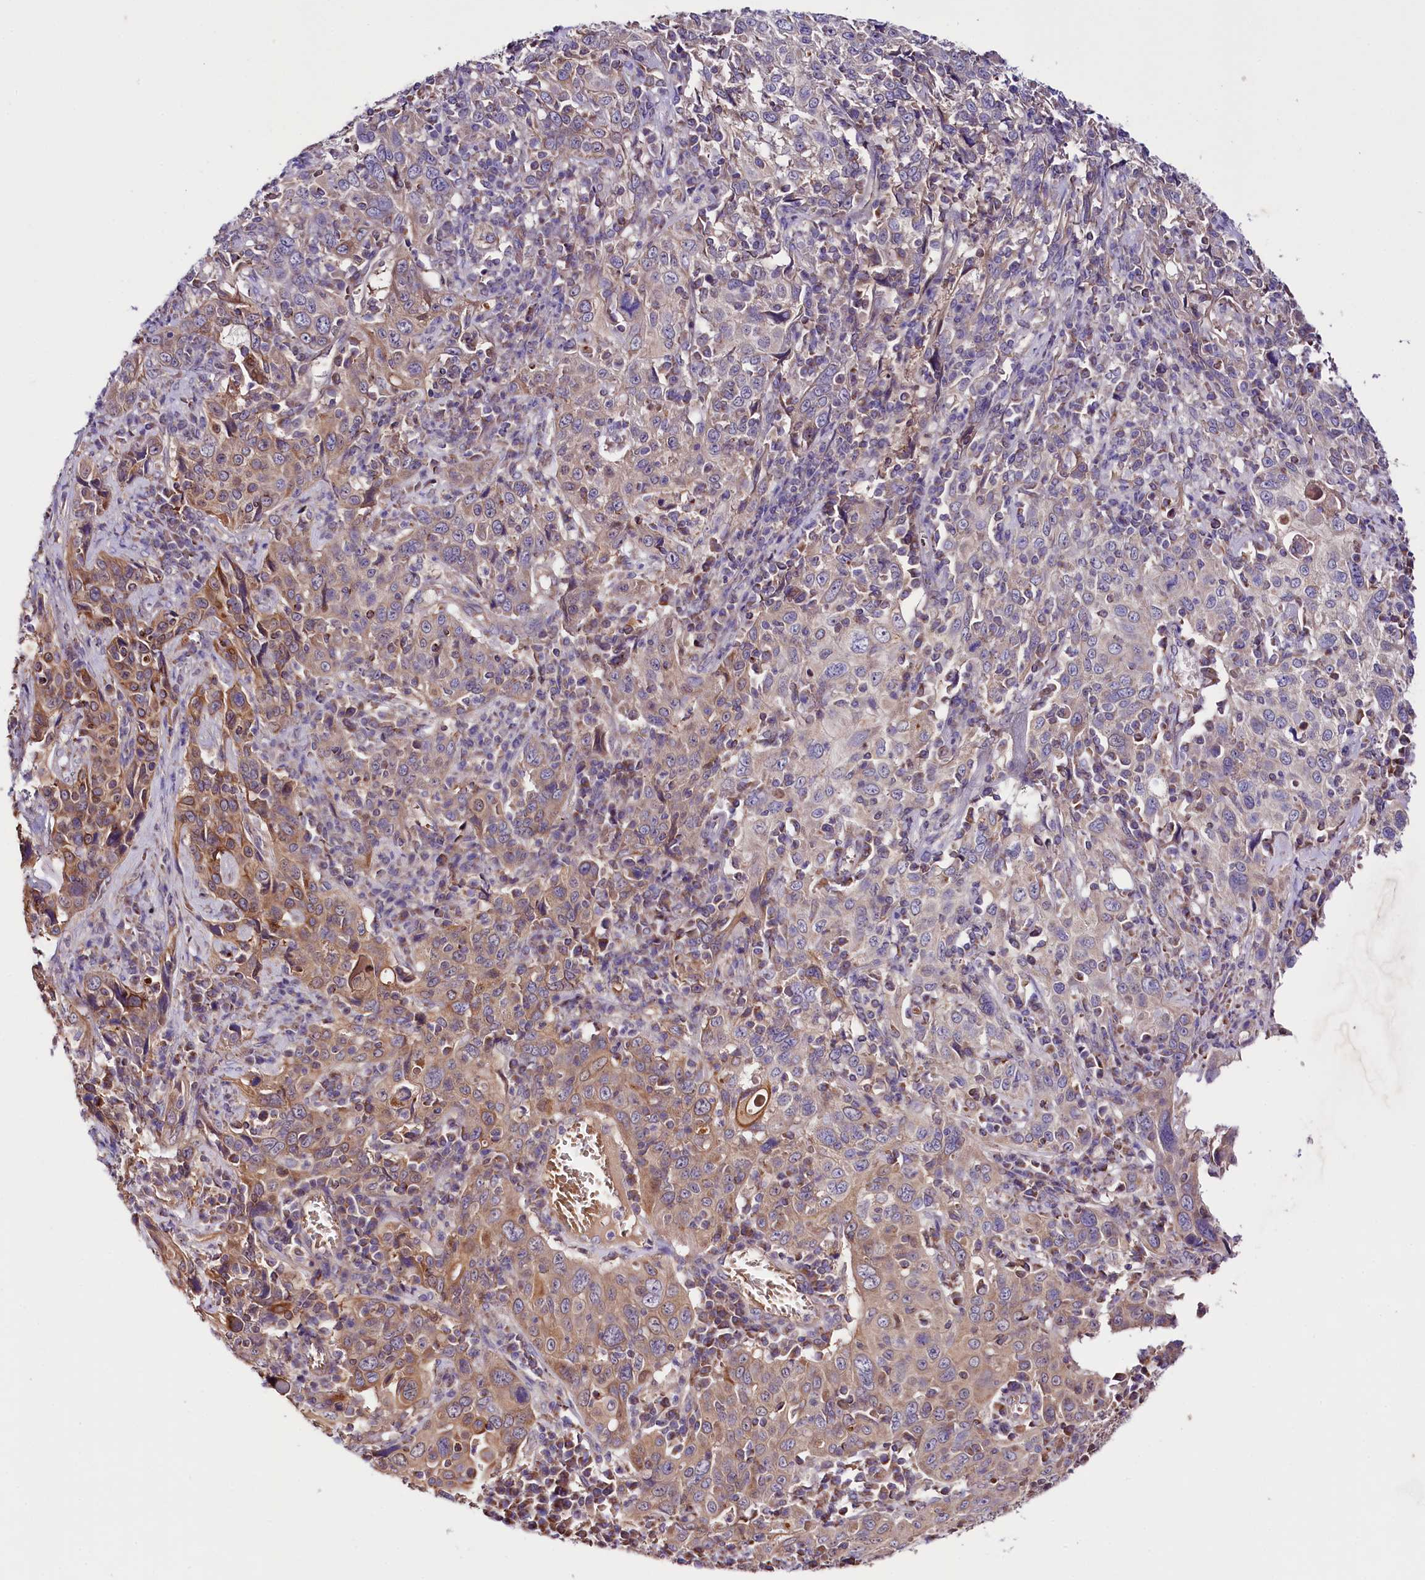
{"staining": {"intensity": "moderate", "quantity": "<25%", "location": "cytoplasmic/membranous"}, "tissue": "cervical cancer", "cell_type": "Tumor cells", "image_type": "cancer", "snomed": [{"axis": "morphology", "description": "Squamous cell carcinoma, NOS"}, {"axis": "topography", "description": "Cervix"}], "caption": "Immunohistochemistry of cervical squamous cell carcinoma demonstrates low levels of moderate cytoplasmic/membranous staining in approximately <25% of tumor cells. (DAB IHC, brown staining for protein, blue staining for nuclei).", "gene": "ZNF45", "patient": {"sex": "female", "age": 46}}